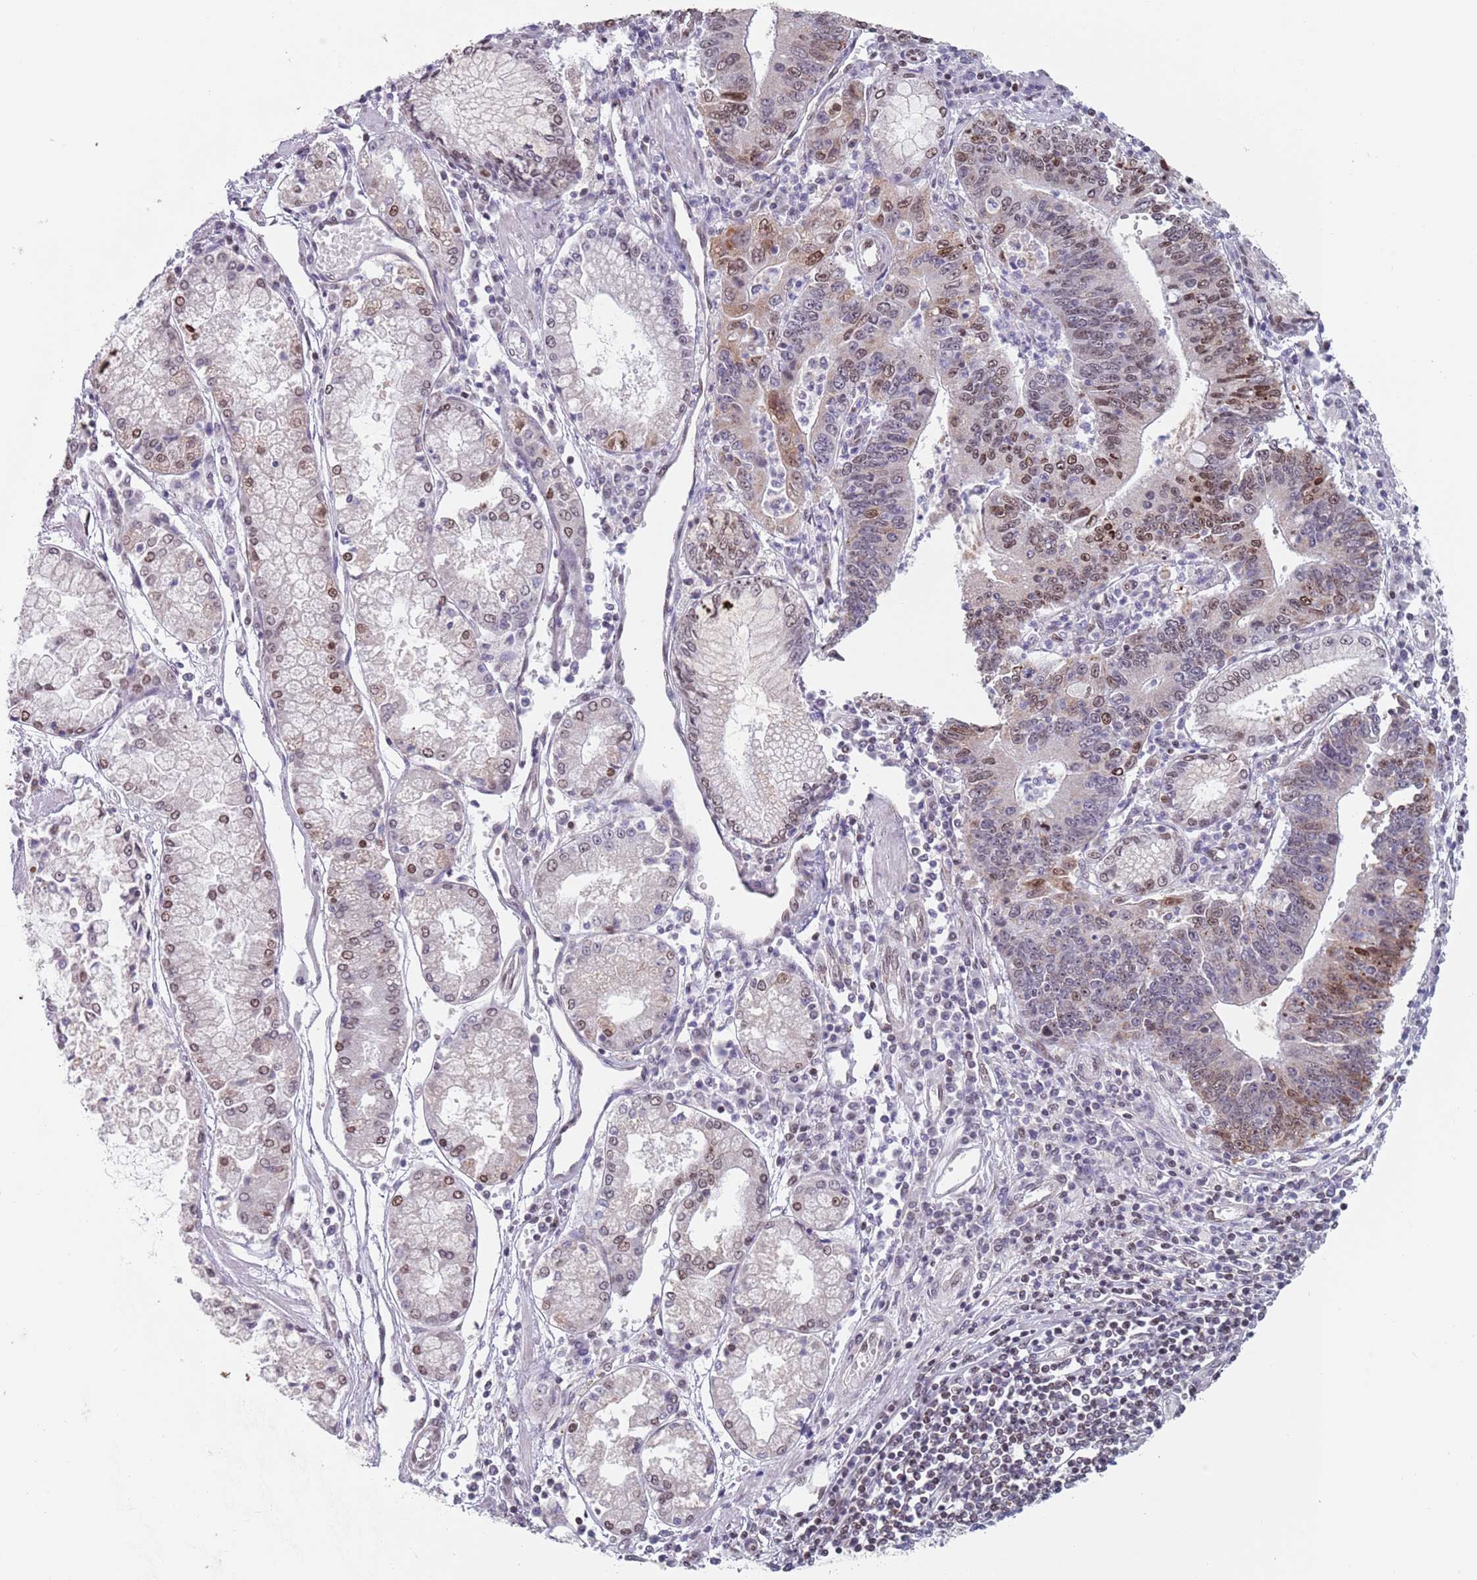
{"staining": {"intensity": "moderate", "quantity": "25%-75%", "location": "cytoplasmic/membranous,nuclear"}, "tissue": "stomach cancer", "cell_type": "Tumor cells", "image_type": "cancer", "snomed": [{"axis": "morphology", "description": "Adenocarcinoma, NOS"}, {"axis": "topography", "description": "Stomach"}], "caption": "Brown immunohistochemical staining in human stomach adenocarcinoma reveals moderate cytoplasmic/membranous and nuclear positivity in approximately 25%-75% of tumor cells. Immunohistochemistry stains the protein in brown and the nuclei are stained blue.", "gene": "MFSD12", "patient": {"sex": "male", "age": 59}}